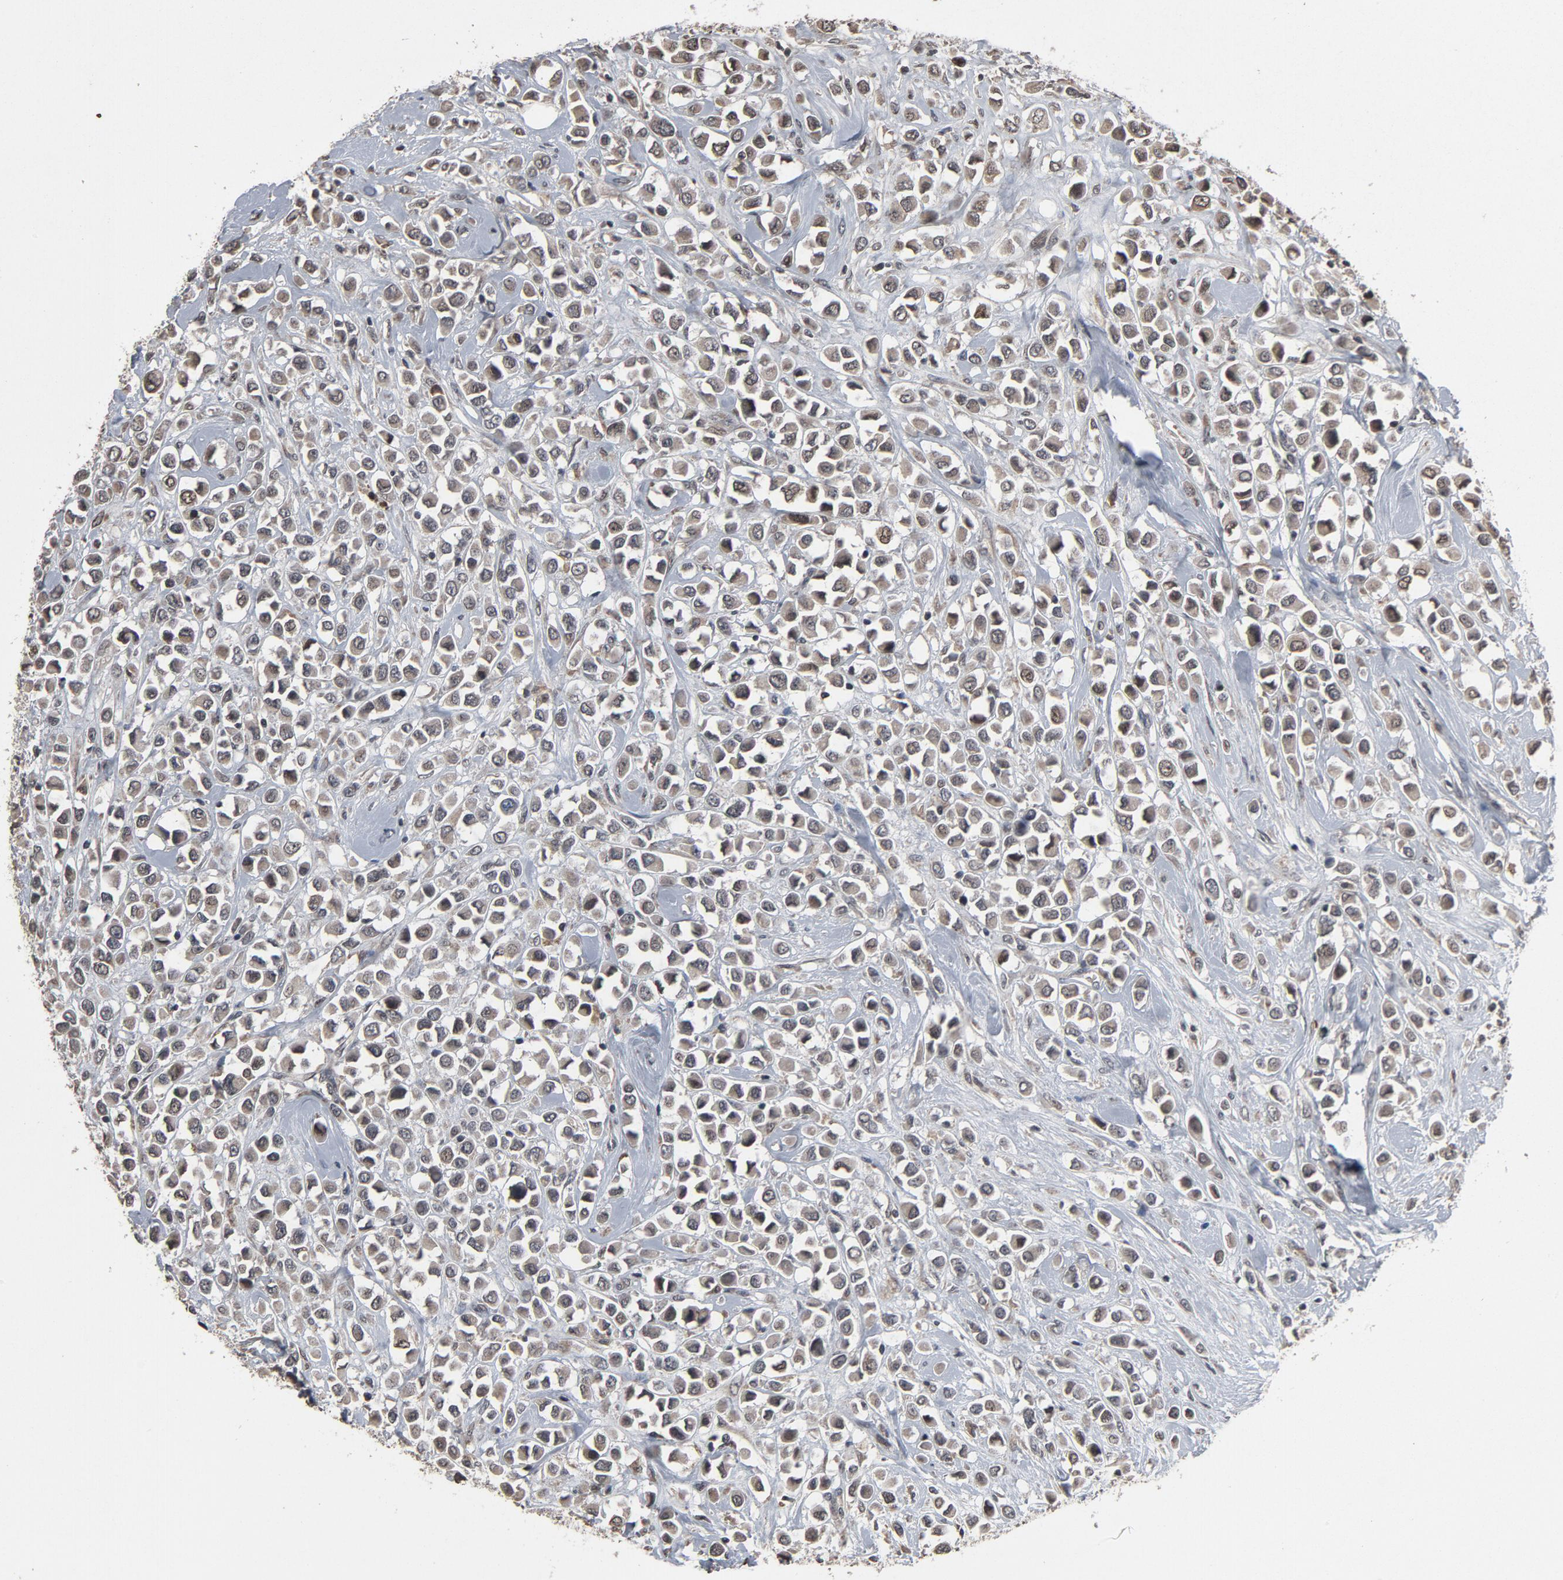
{"staining": {"intensity": "weak", "quantity": ">75%", "location": "cytoplasmic/membranous,nuclear"}, "tissue": "breast cancer", "cell_type": "Tumor cells", "image_type": "cancer", "snomed": [{"axis": "morphology", "description": "Duct carcinoma"}, {"axis": "topography", "description": "Breast"}], "caption": "Breast cancer (intraductal carcinoma) stained with a brown dye displays weak cytoplasmic/membranous and nuclear positive staining in approximately >75% of tumor cells.", "gene": "POM121", "patient": {"sex": "female", "age": 61}}